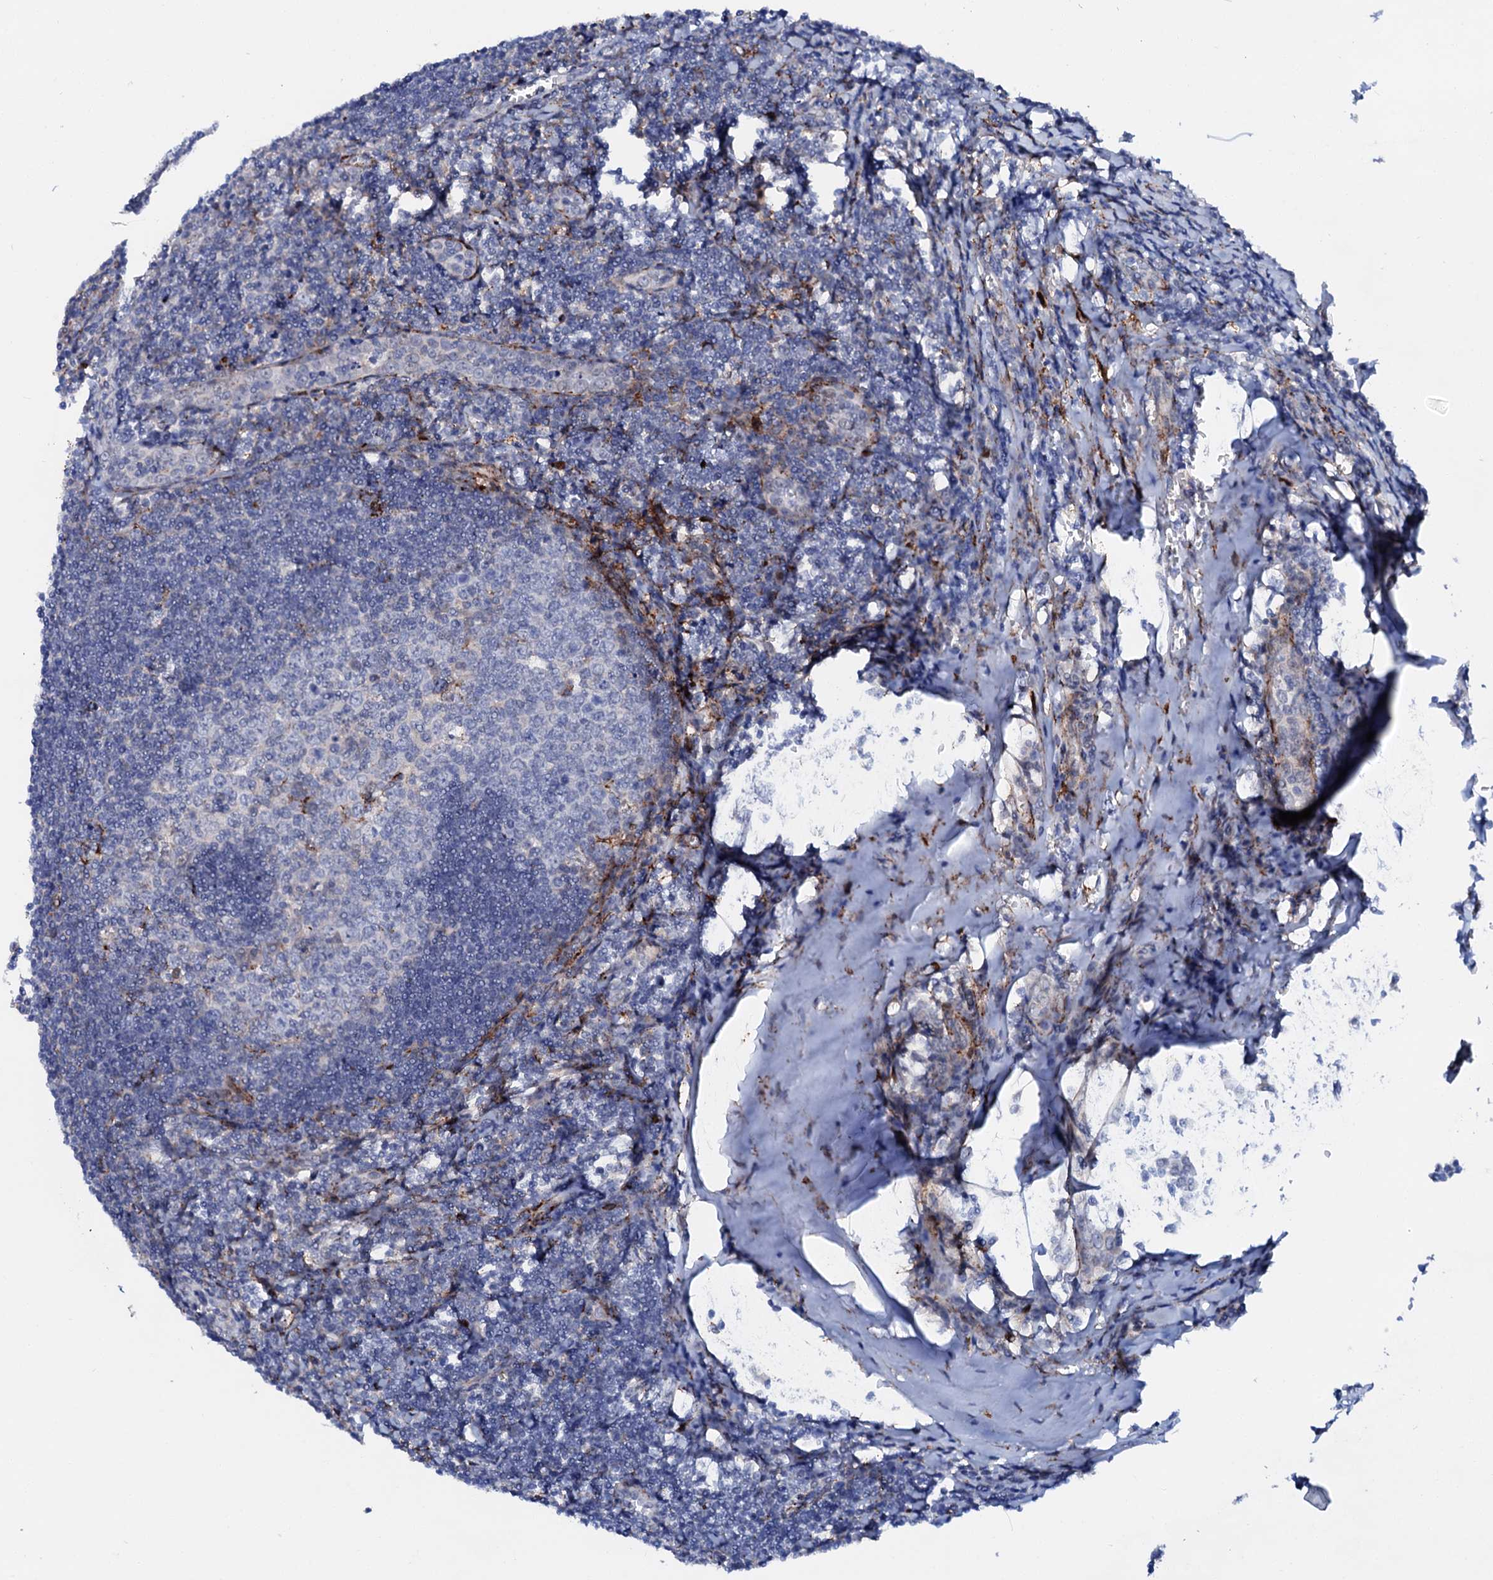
{"staining": {"intensity": "negative", "quantity": "none", "location": "none"}, "tissue": "tonsil", "cell_type": "Germinal center cells", "image_type": "normal", "snomed": [{"axis": "morphology", "description": "Normal tissue, NOS"}, {"axis": "topography", "description": "Tonsil"}], "caption": "This is an immunohistochemistry (IHC) histopathology image of normal human tonsil. There is no staining in germinal center cells.", "gene": "MED13L", "patient": {"sex": "male", "age": 27}}